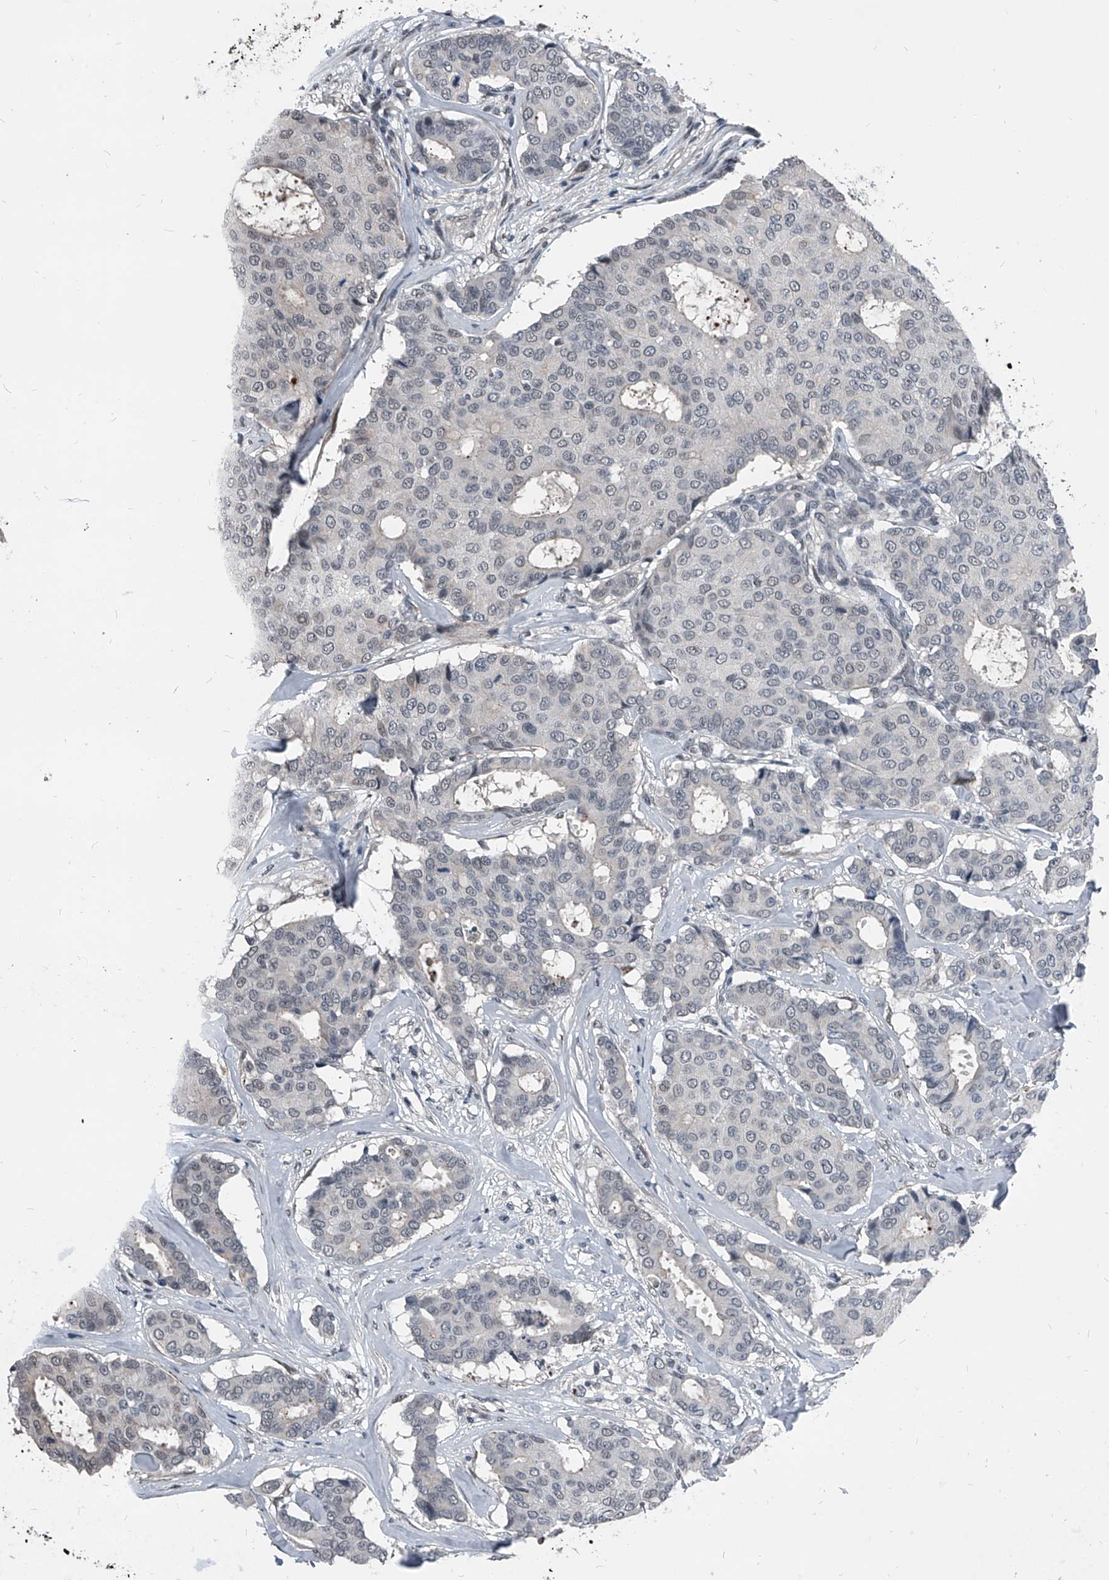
{"staining": {"intensity": "negative", "quantity": "none", "location": "none"}, "tissue": "breast cancer", "cell_type": "Tumor cells", "image_type": "cancer", "snomed": [{"axis": "morphology", "description": "Duct carcinoma"}, {"axis": "topography", "description": "Breast"}], "caption": "Tumor cells show no significant positivity in breast cancer.", "gene": "MEN1", "patient": {"sex": "female", "age": 75}}